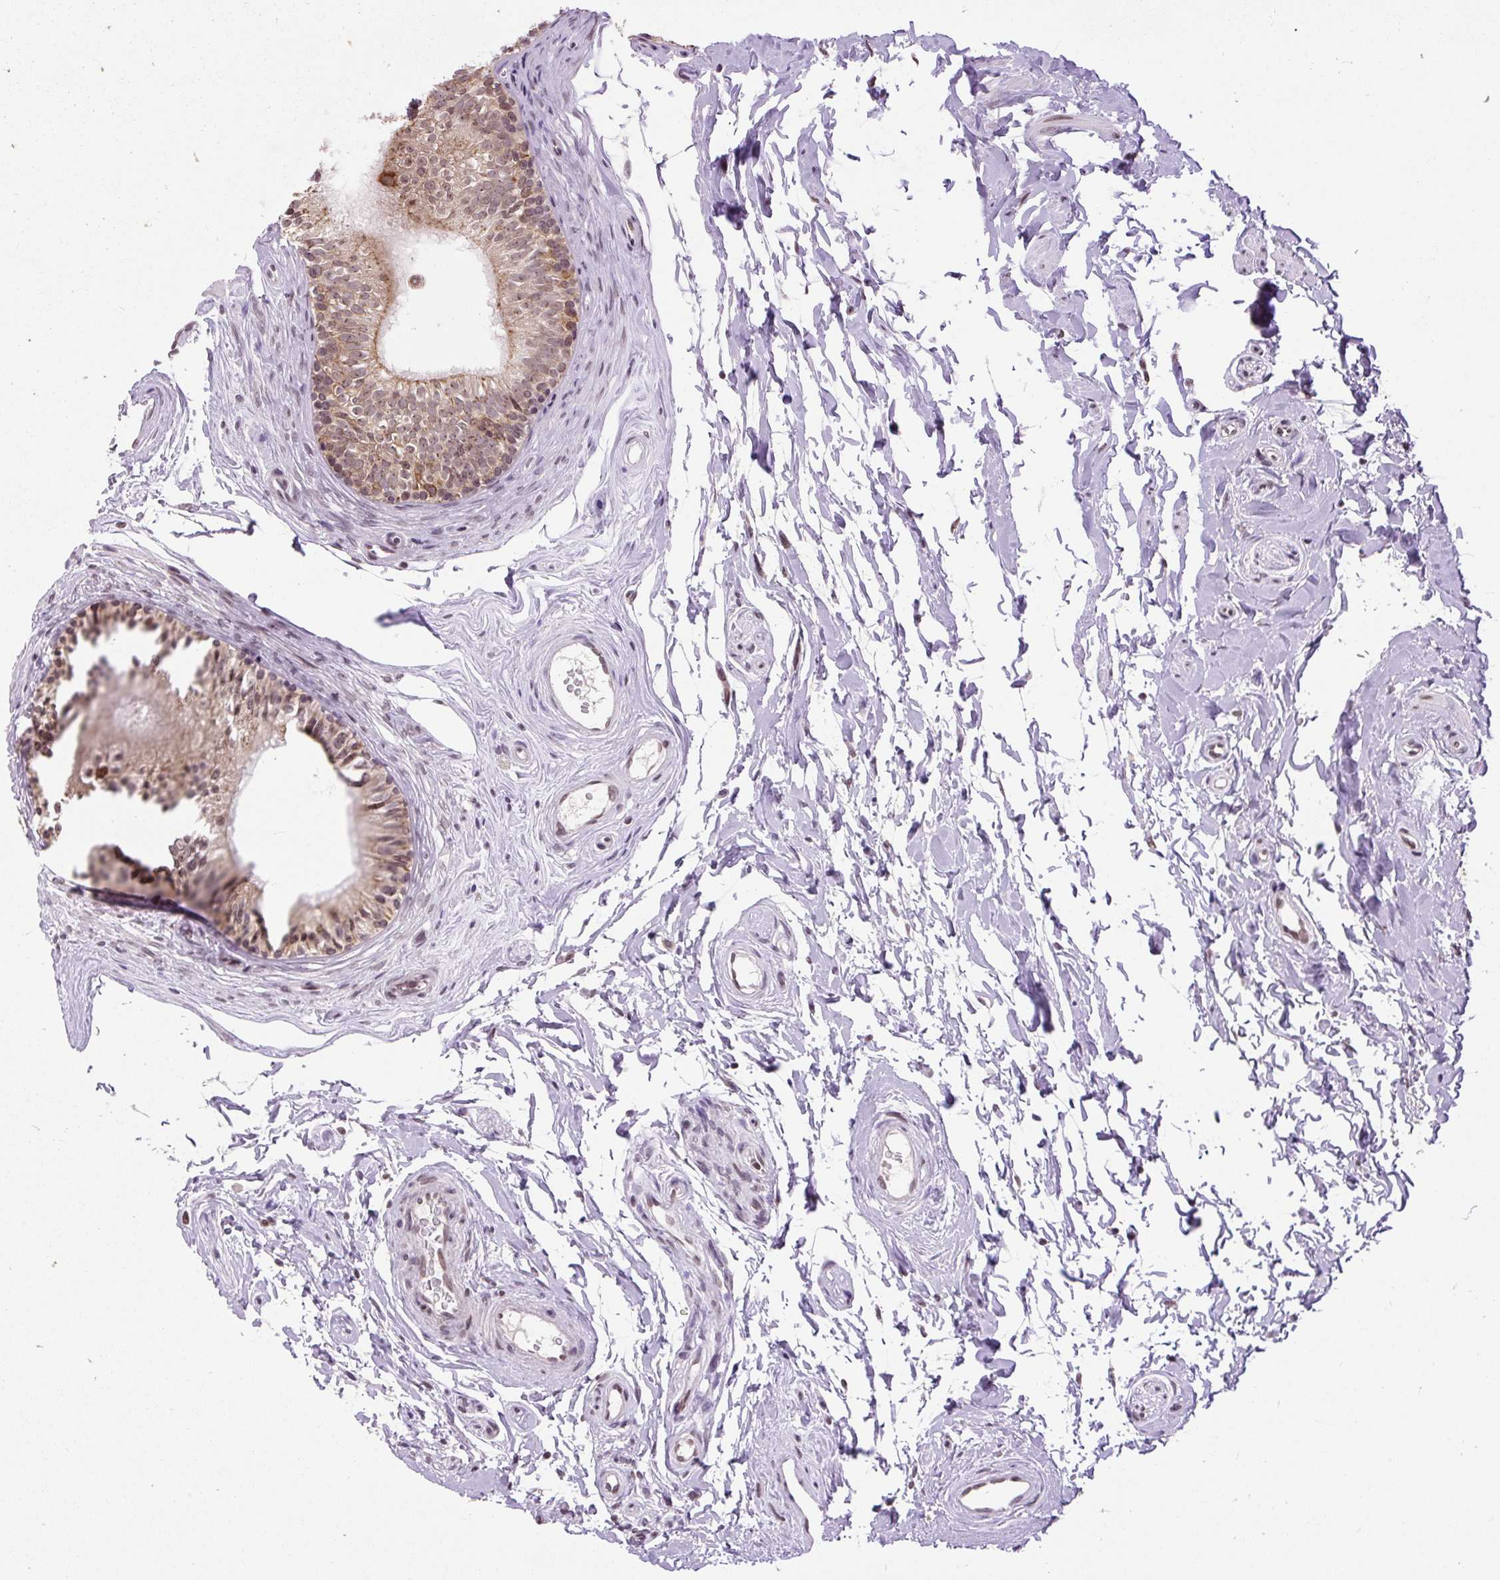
{"staining": {"intensity": "moderate", "quantity": "25%-75%", "location": "cytoplasmic/membranous,nuclear"}, "tissue": "epididymis", "cell_type": "Glandular cells", "image_type": "normal", "snomed": [{"axis": "morphology", "description": "Normal tissue, NOS"}, {"axis": "topography", "description": "Epididymis"}], "caption": "Normal epididymis displays moderate cytoplasmic/membranous,nuclear staining in approximately 25%-75% of glandular cells.", "gene": "ZNF672", "patient": {"sex": "male", "age": 45}}